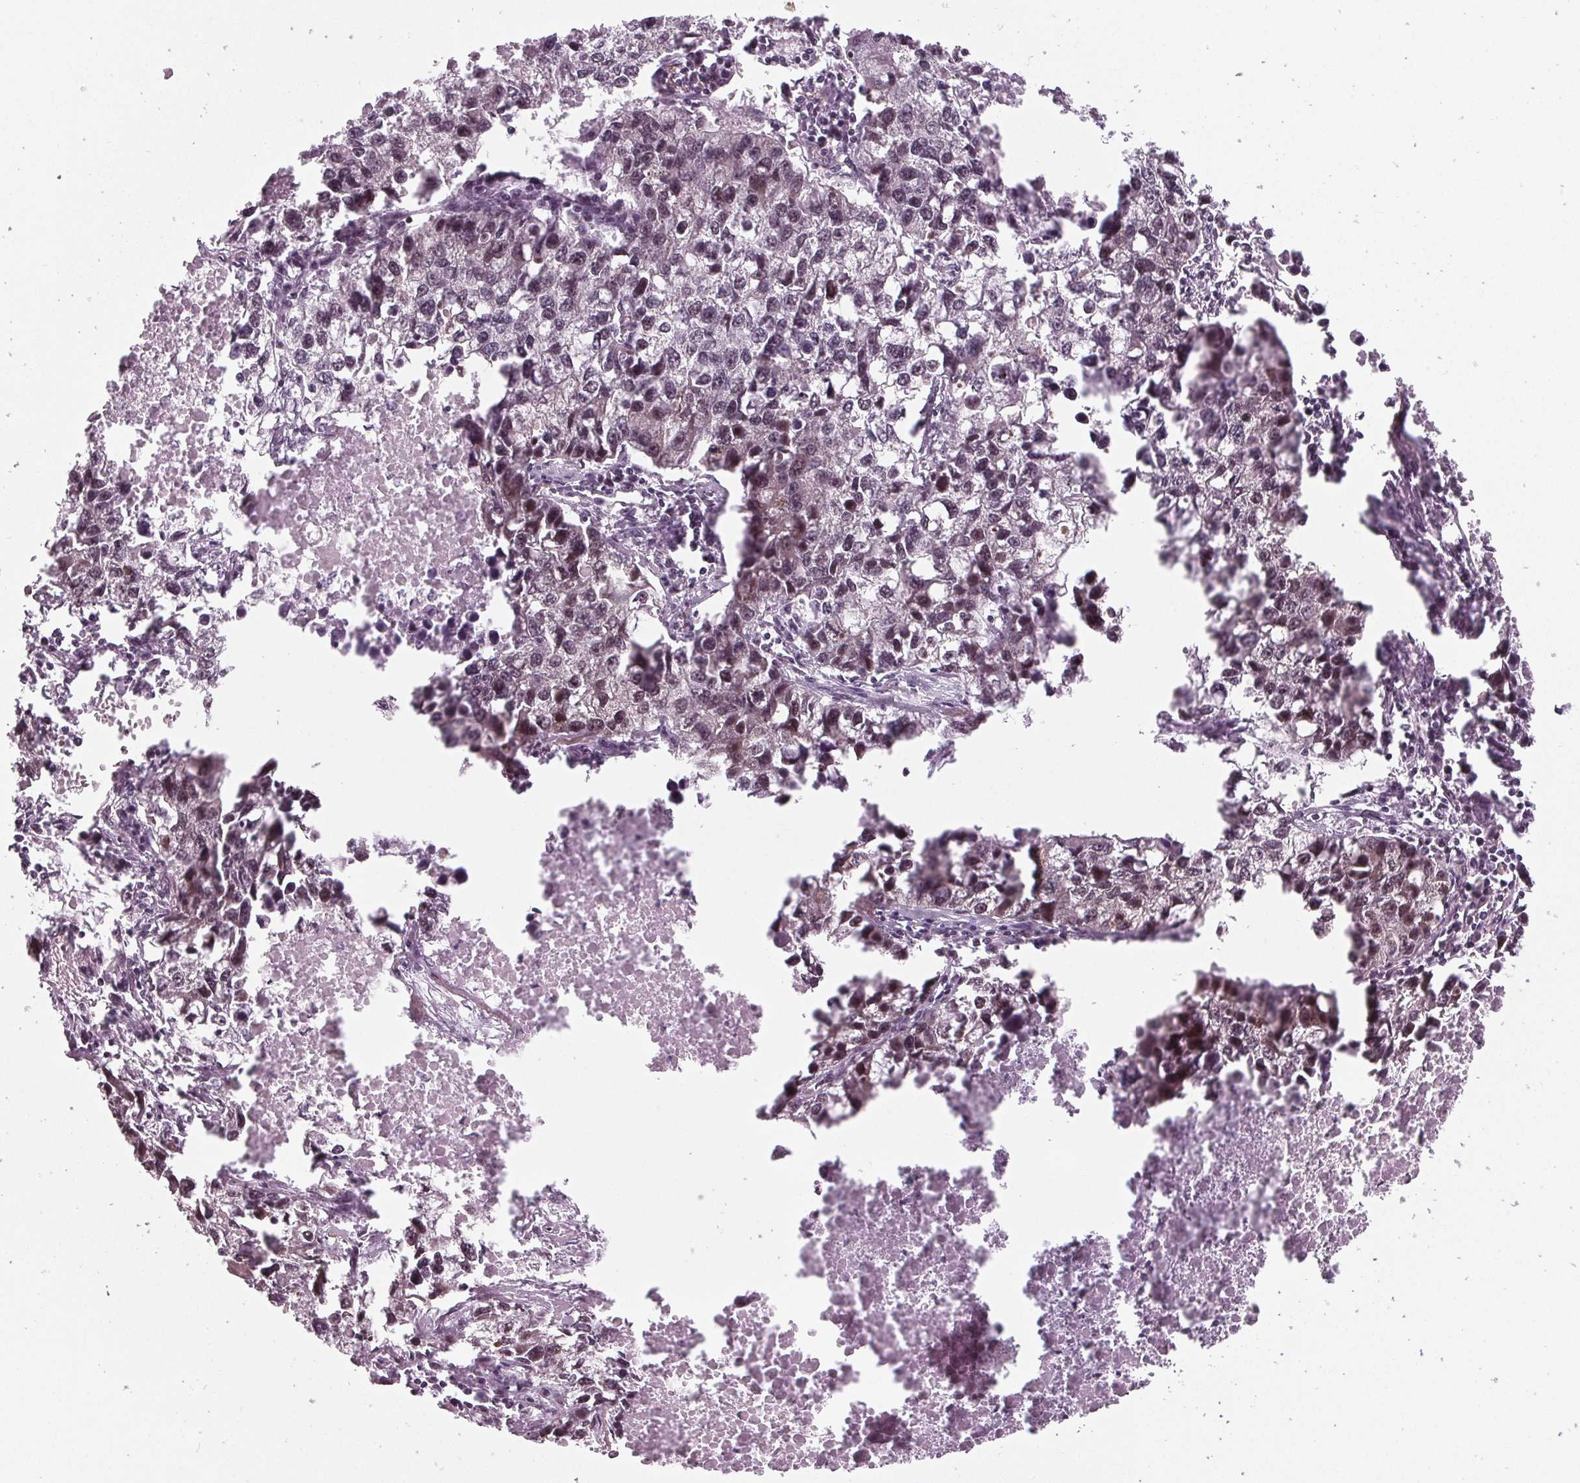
{"staining": {"intensity": "weak", "quantity": "<25%", "location": "nuclear"}, "tissue": "lung cancer", "cell_type": "Tumor cells", "image_type": "cancer", "snomed": [{"axis": "morphology", "description": "Adenocarcinoma, NOS"}, {"axis": "topography", "description": "Lung"}], "caption": "Immunohistochemical staining of human adenocarcinoma (lung) shows no significant positivity in tumor cells. (Immunohistochemistry (ihc), brightfield microscopy, high magnification).", "gene": "DDX41", "patient": {"sex": "female", "age": 51}}